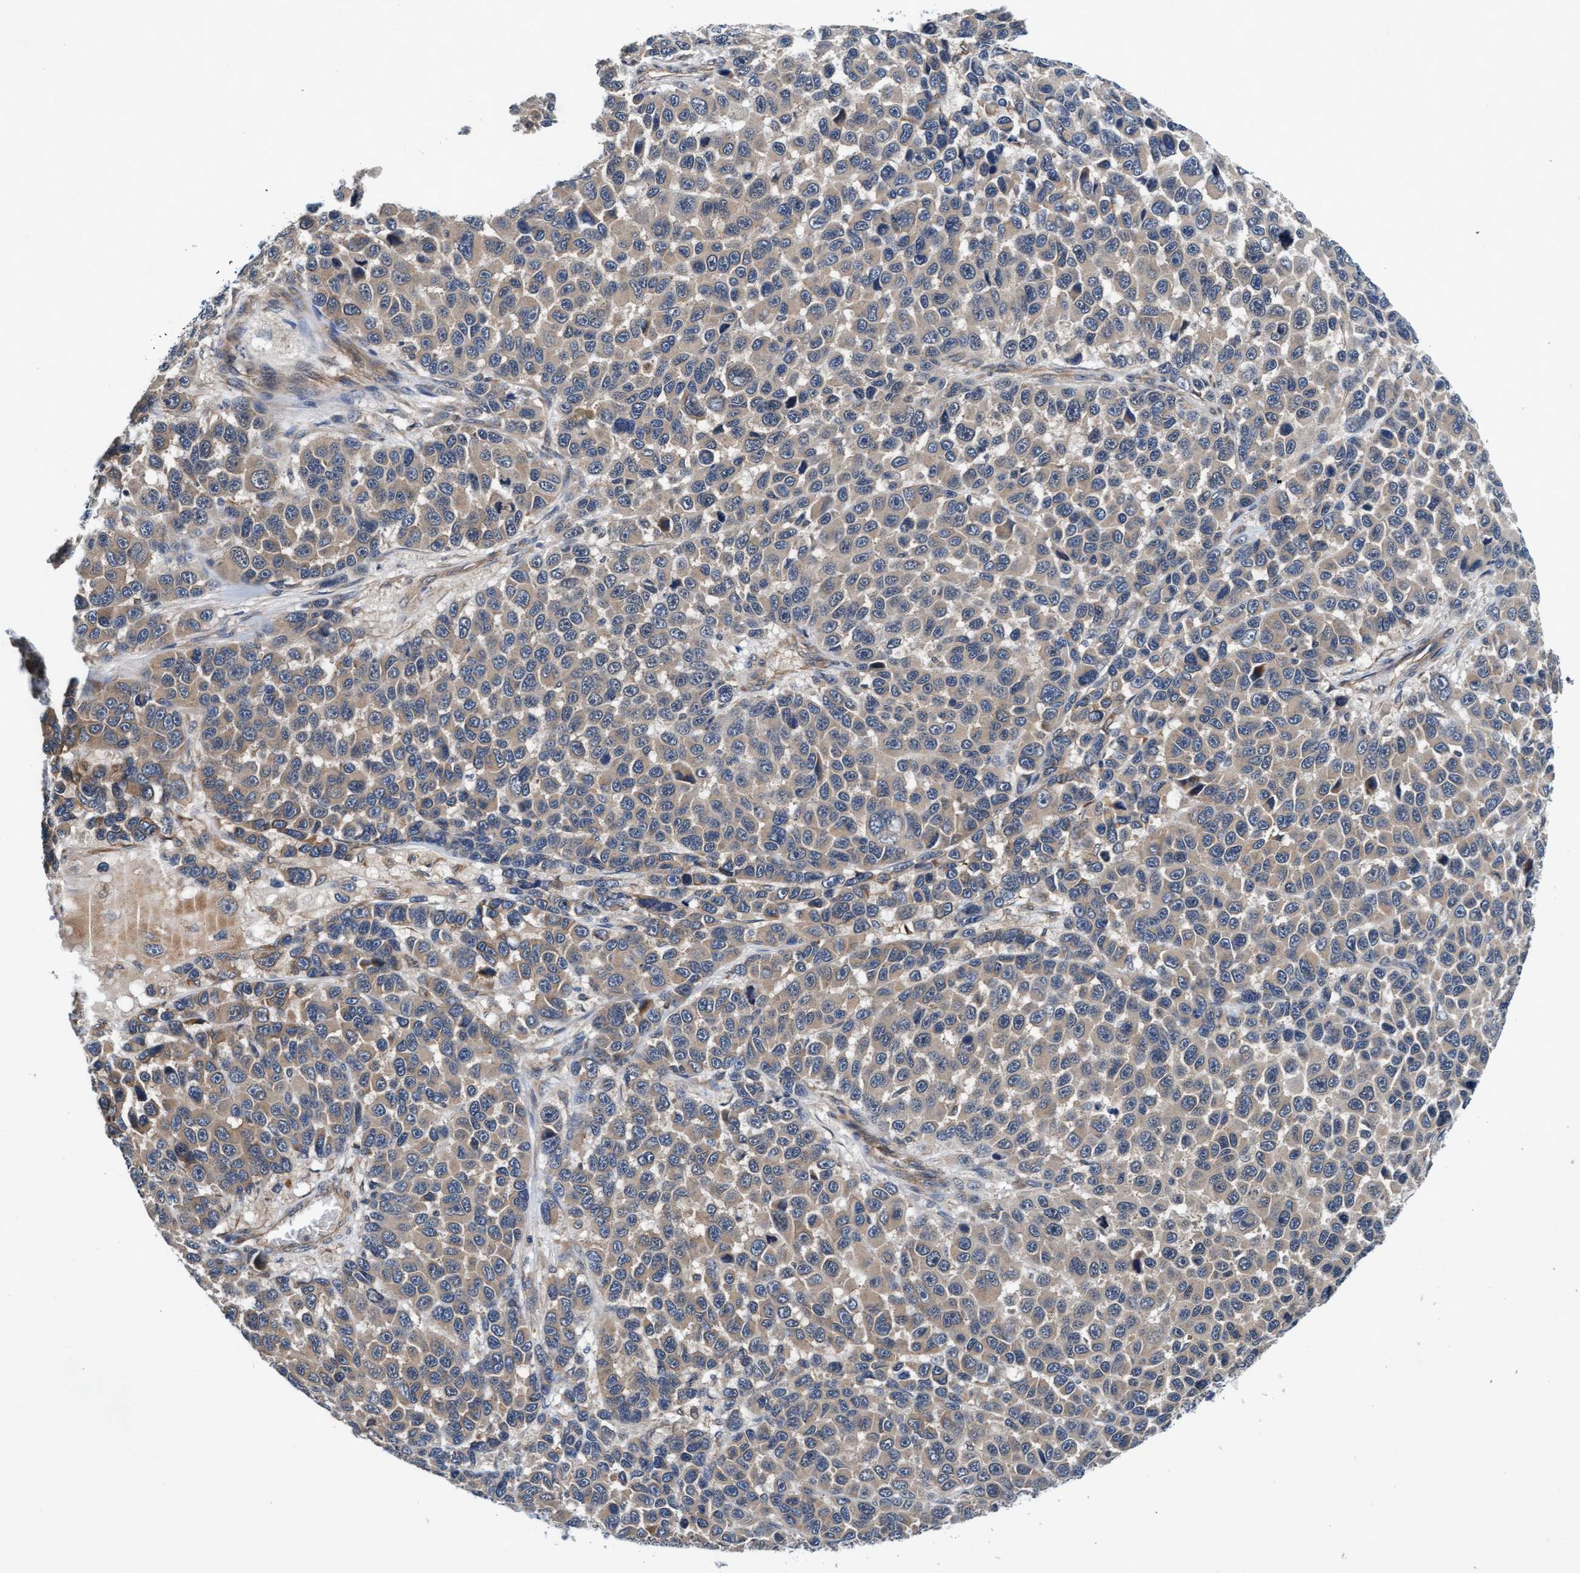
{"staining": {"intensity": "weak", "quantity": ">75%", "location": "cytoplasmic/membranous"}, "tissue": "melanoma", "cell_type": "Tumor cells", "image_type": "cancer", "snomed": [{"axis": "morphology", "description": "Malignant melanoma, NOS"}, {"axis": "topography", "description": "Skin"}], "caption": "The histopathology image reveals immunohistochemical staining of malignant melanoma. There is weak cytoplasmic/membranous staining is identified in approximately >75% of tumor cells.", "gene": "EFCAB13", "patient": {"sex": "male", "age": 53}}